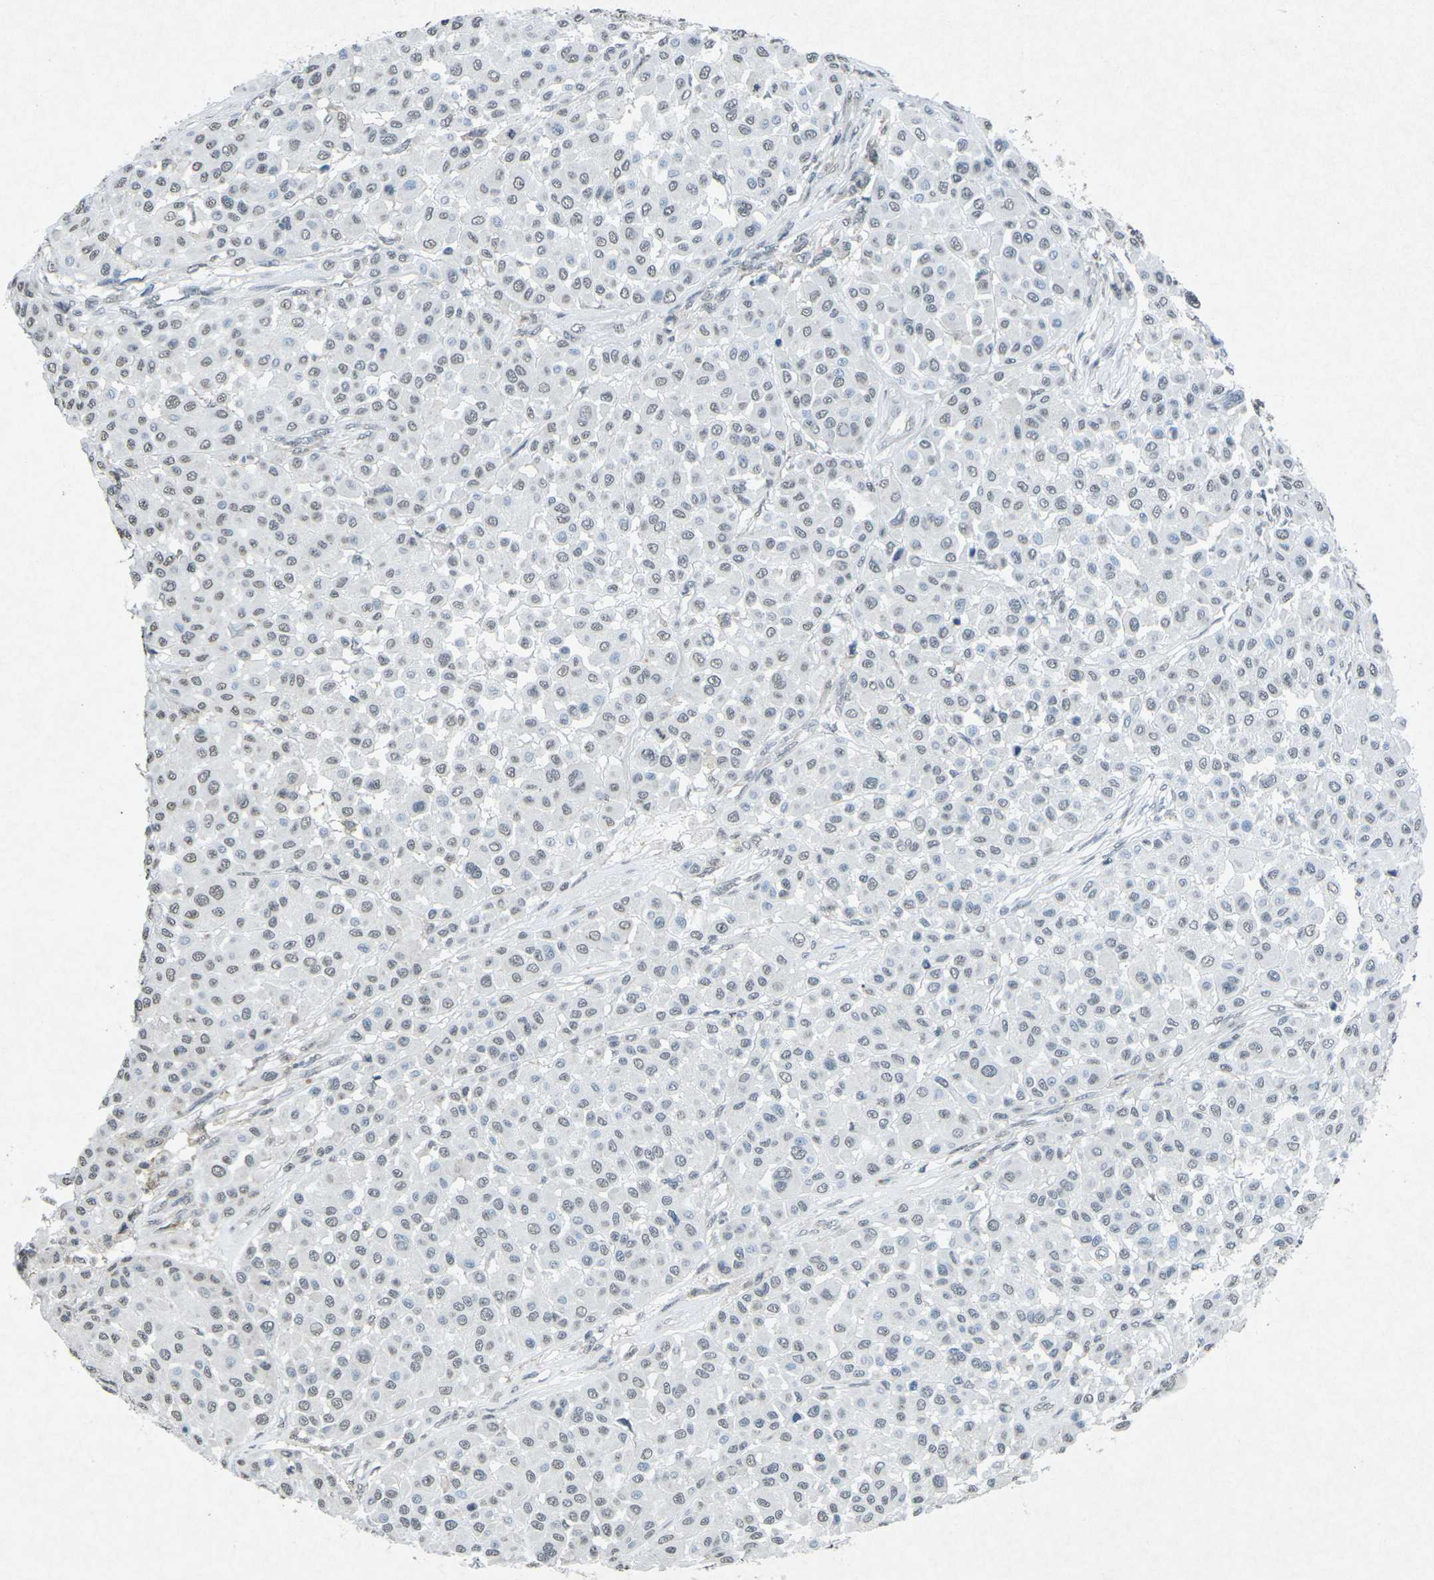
{"staining": {"intensity": "weak", "quantity": "<25%", "location": "nuclear"}, "tissue": "melanoma", "cell_type": "Tumor cells", "image_type": "cancer", "snomed": [{"axis": "morphology", "description": "Malignant melanoma, Metastatic site"}, {"axis": "topography", "description": "Soft tissue"}], "caption": "This photomicrograph is of malignant melanoma (metastatic site) stained with immunohistochemistry to label a protein in brown with the nuclei are counter-stained blue. There is no expression in tumor cells. (DAB (3,3'-diaminobenzidine) immunohistochemistry, high magnification).", "gene": "TFR2", "patient": {"sex": "male", "age": 41}}